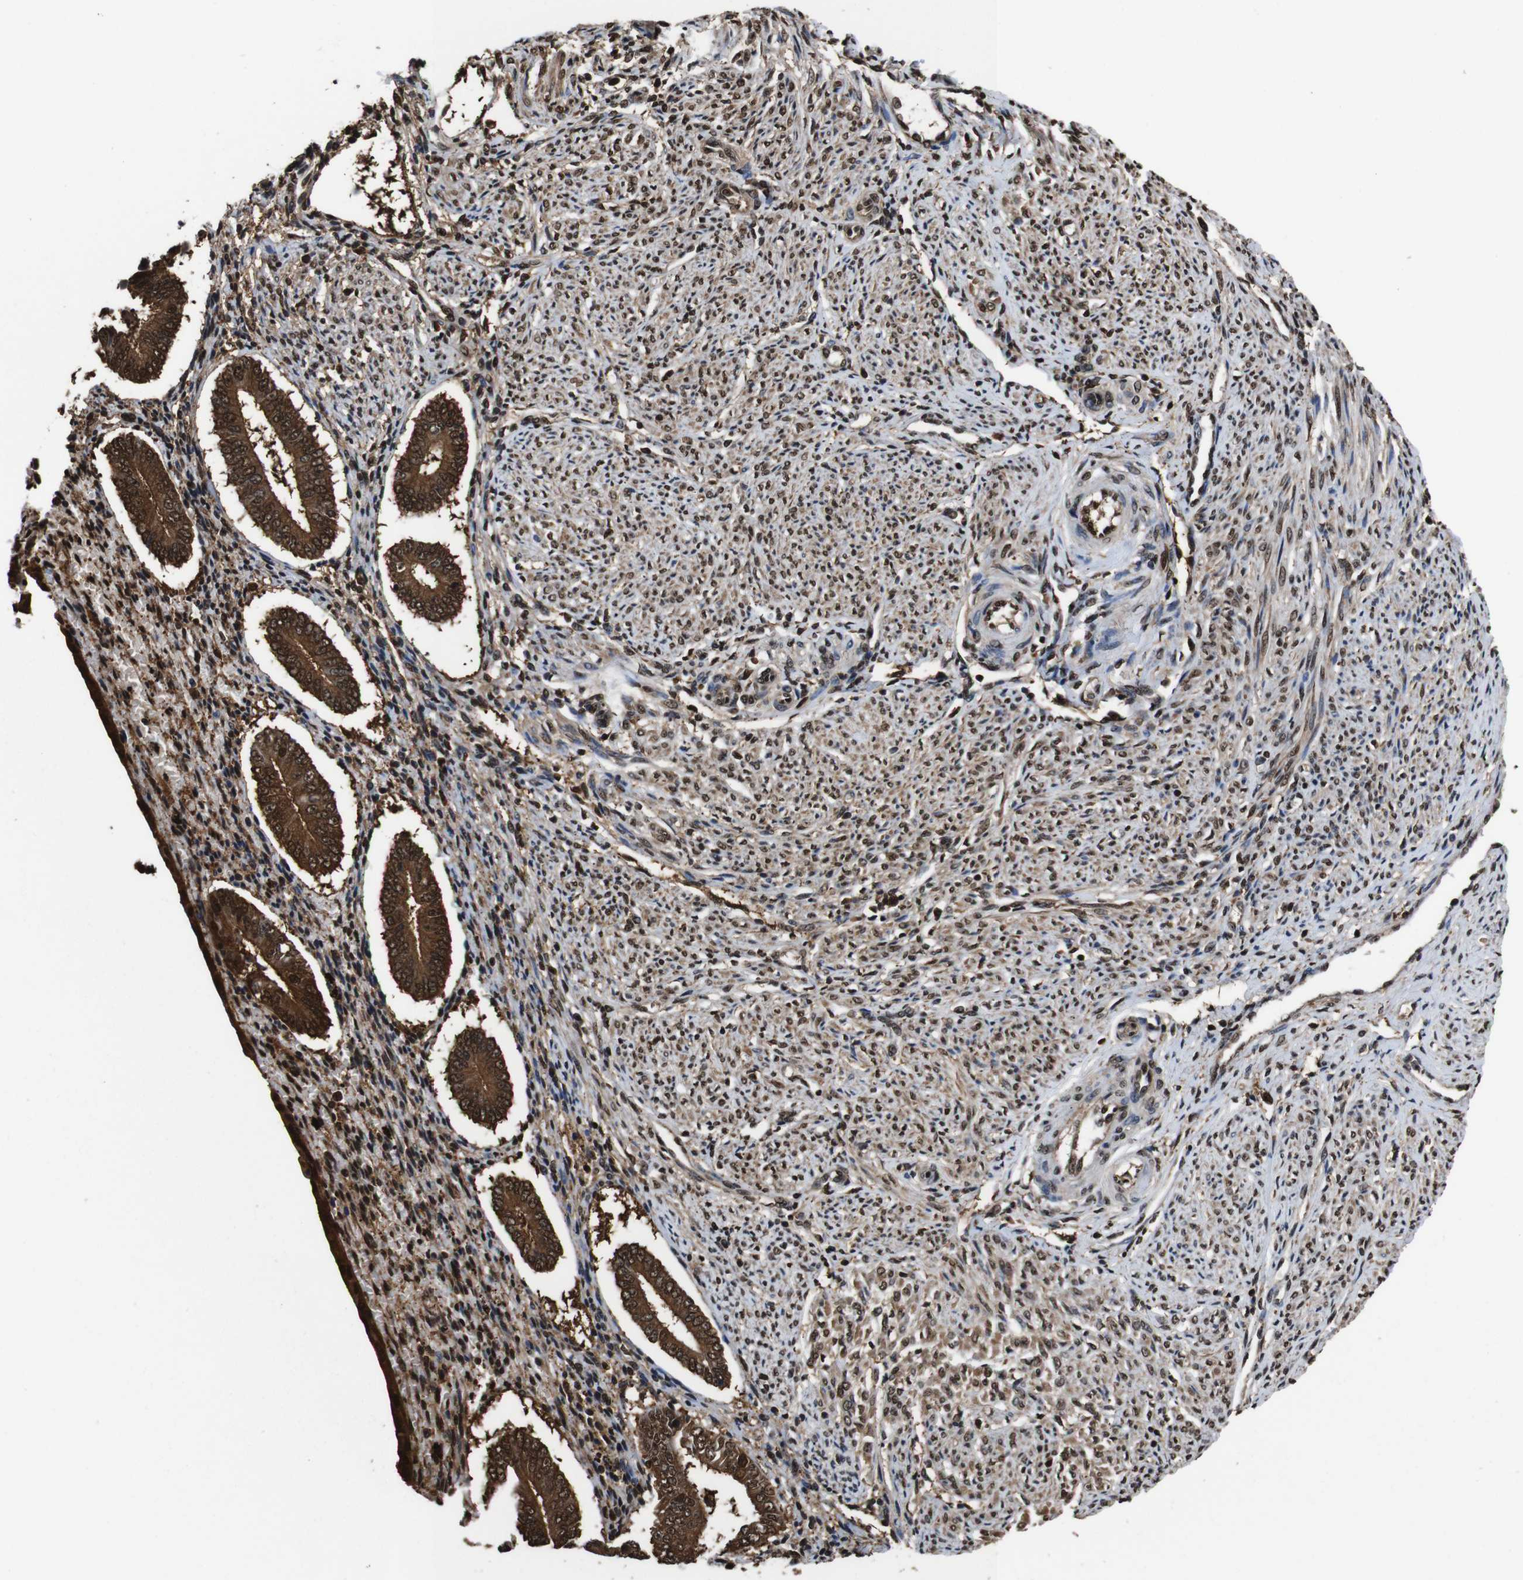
{"staining": {"intensity": "moderate", "quantity": "25%-75%", "location": "cytoplasmic/membranous,nuclear"}, "tissue": "endometrium", "cell_type": "Cells in endometrial stroma", "image_type": "normal", "snomed": [{"axis": "morphology", "description": "Normal tissue, NOS"}, {"axis": "topography", "description": "Endometrium"}], "caption": "Protein staining of normal endometrium demonstrates moderate cytoplasmic/membranous,nuclear staining in approximately 25%-75% of cells in endometrial stroma. (Brightfield microscopy of DAB IHC at high magnification).", "gene": "VCP", "patient": {"sex": "female", "age": 42}}